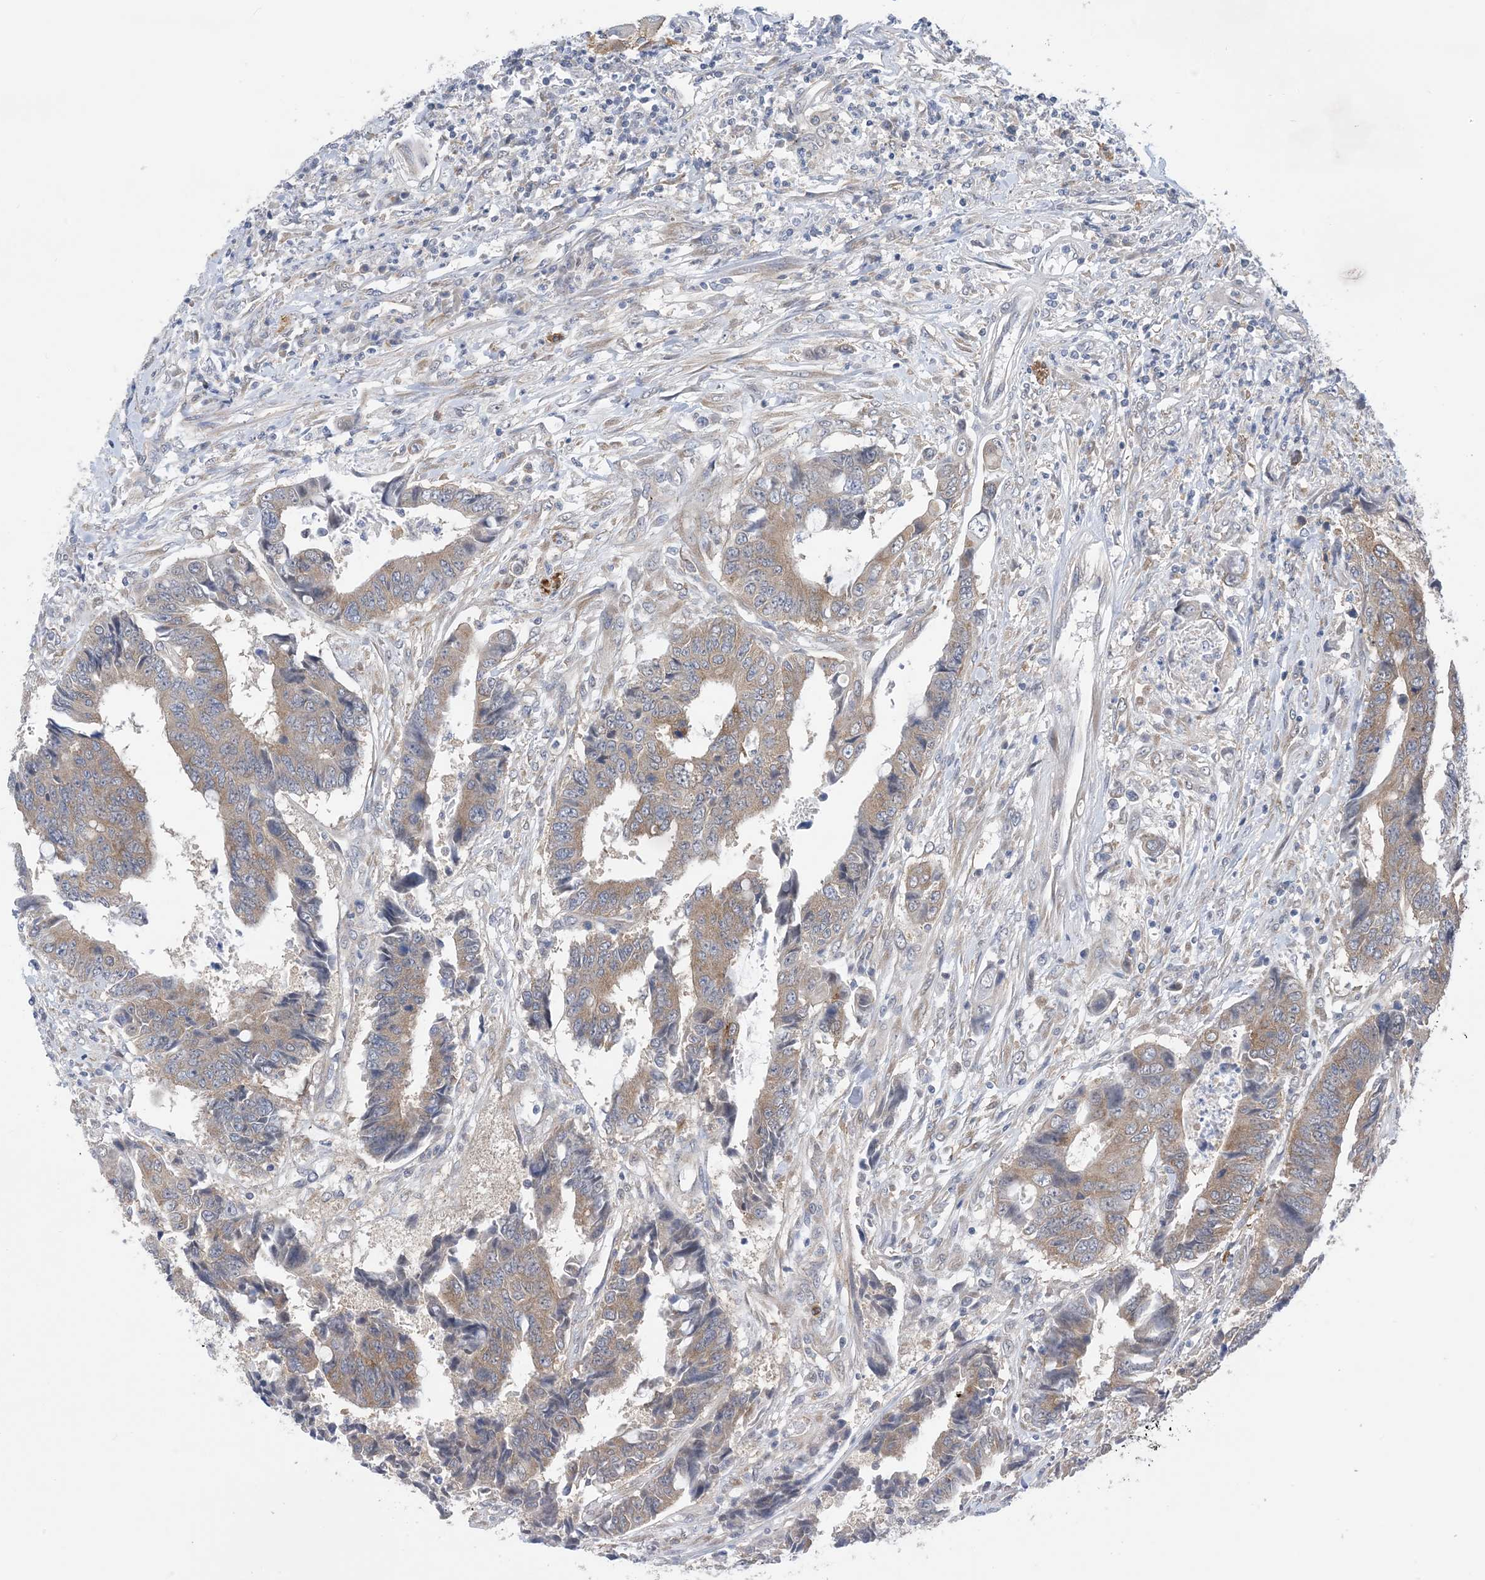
{"staining": {"intensity": "moderate", "quantity": ">75%", "location": "cytoplasmic/membranous"}, "tissue": "colorectal cancer", "cell_type": "Tumor cells", "image_type": "cancer", "snomed": [{"axis": "morphology", "description": "Adenocarcinoma, NOS"}, {"axis": "topography", "description": "Rectum"}], "caption": "Immunohistochemical staining of colorectal cancer (adenocarcinoma) exhibits medium levels of moderate cytoplasmic/membranous positivity in approximately >75% of tumor cells.", "gene": "EHBP1", "patient": {"sex": "male", "age": 84}}